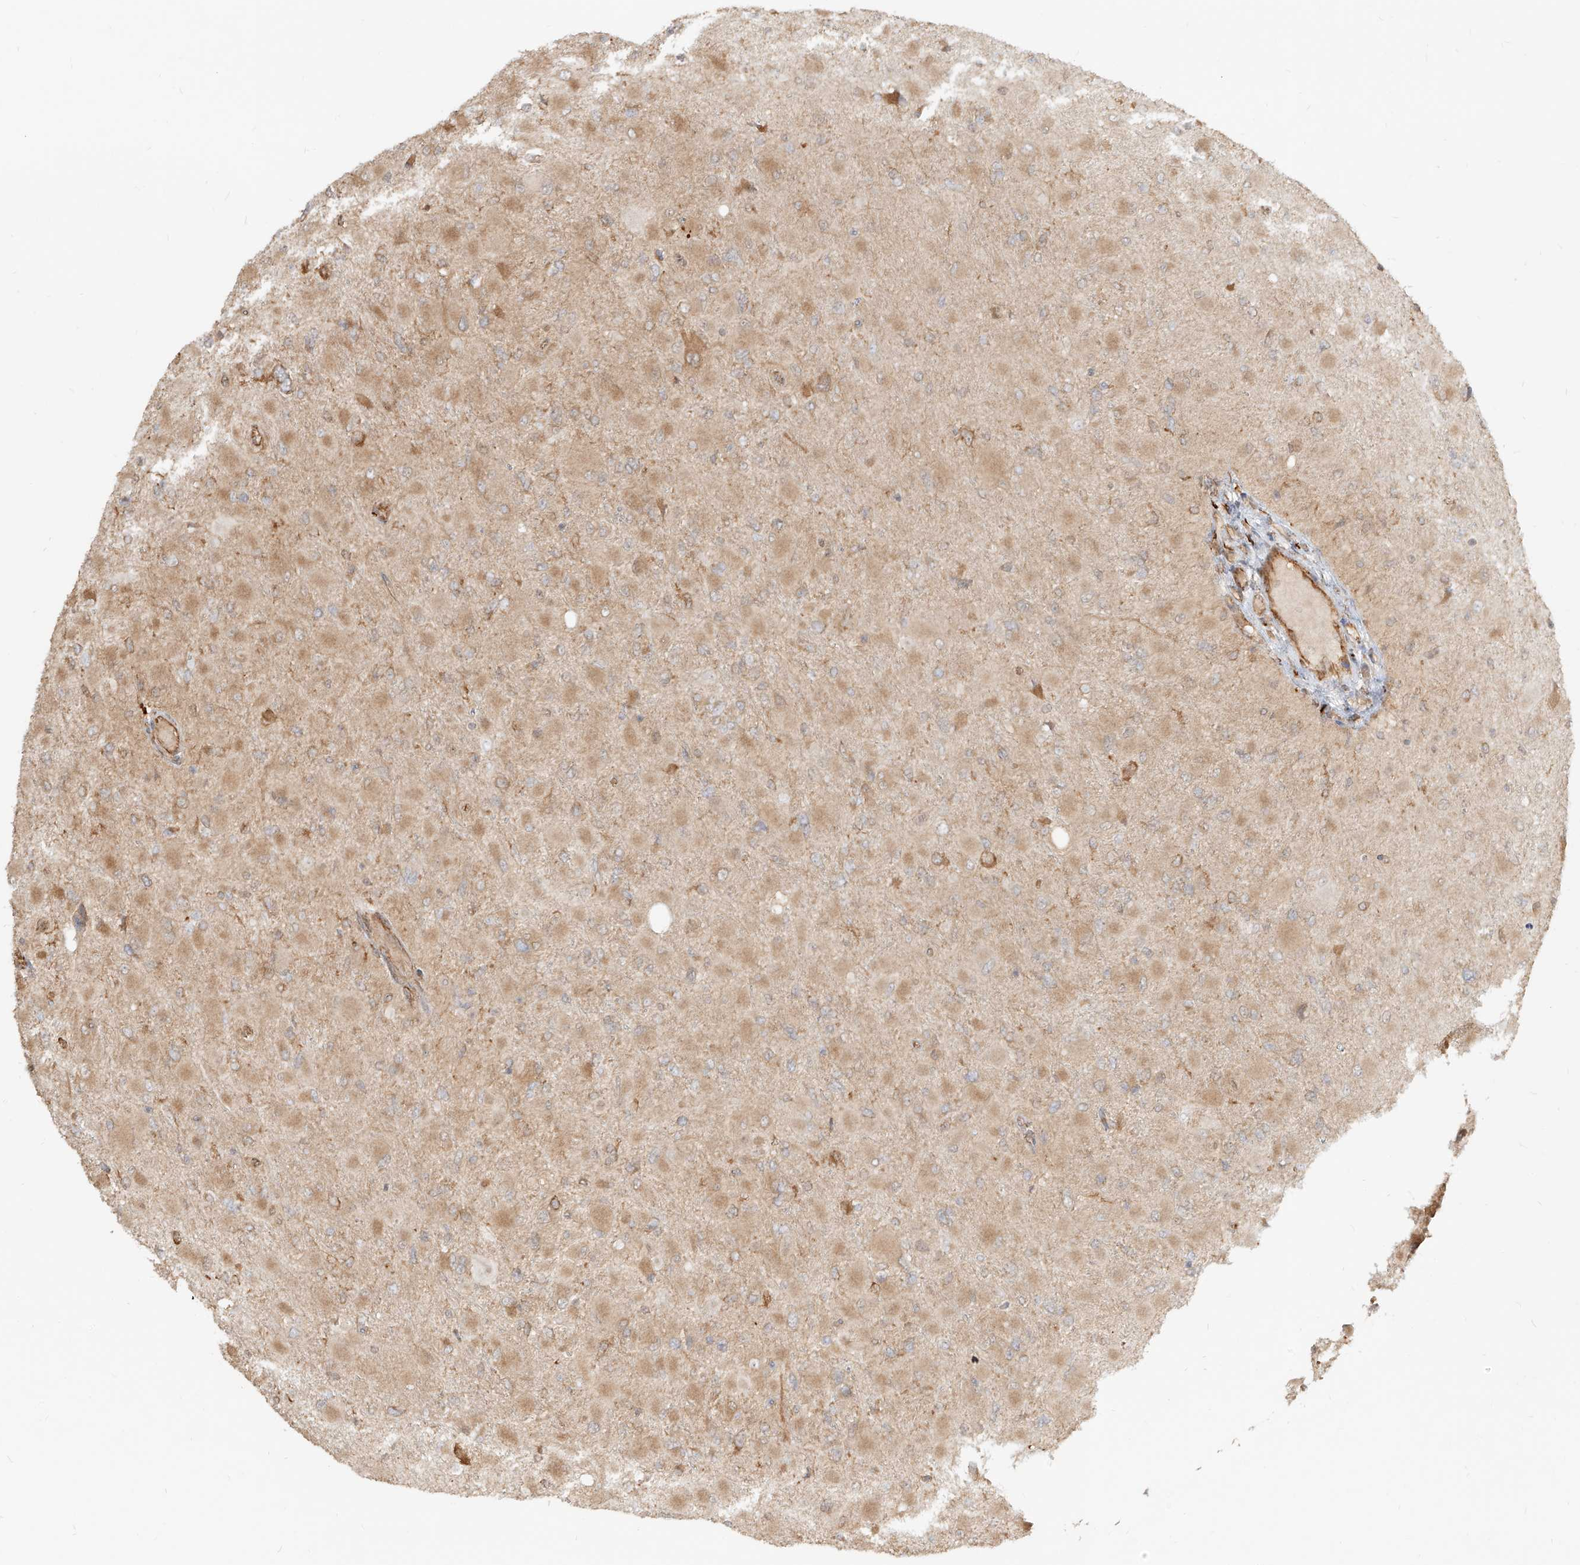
{"staining": {"intensity": "weak", "quantity": "25%-75%", "location": "cytoplasmic/membranous"}, "tissue": "glioma", "cell_type": "Tumor cells", "image_type": "cancer", "snomed": [{"axis": "morphology", "description": "Glioma, malignant, High grade"}, {"axis": "topography", "description": "Cerebral cortex"}], "caption": "A histopathology image of high-grade glioma (malignant) stained for a protein displays weak cytoplasmic/membranous brown staining in tumor cells.", "gene": "UBE2K", "patient": {"sex": "female", "age": 36}}